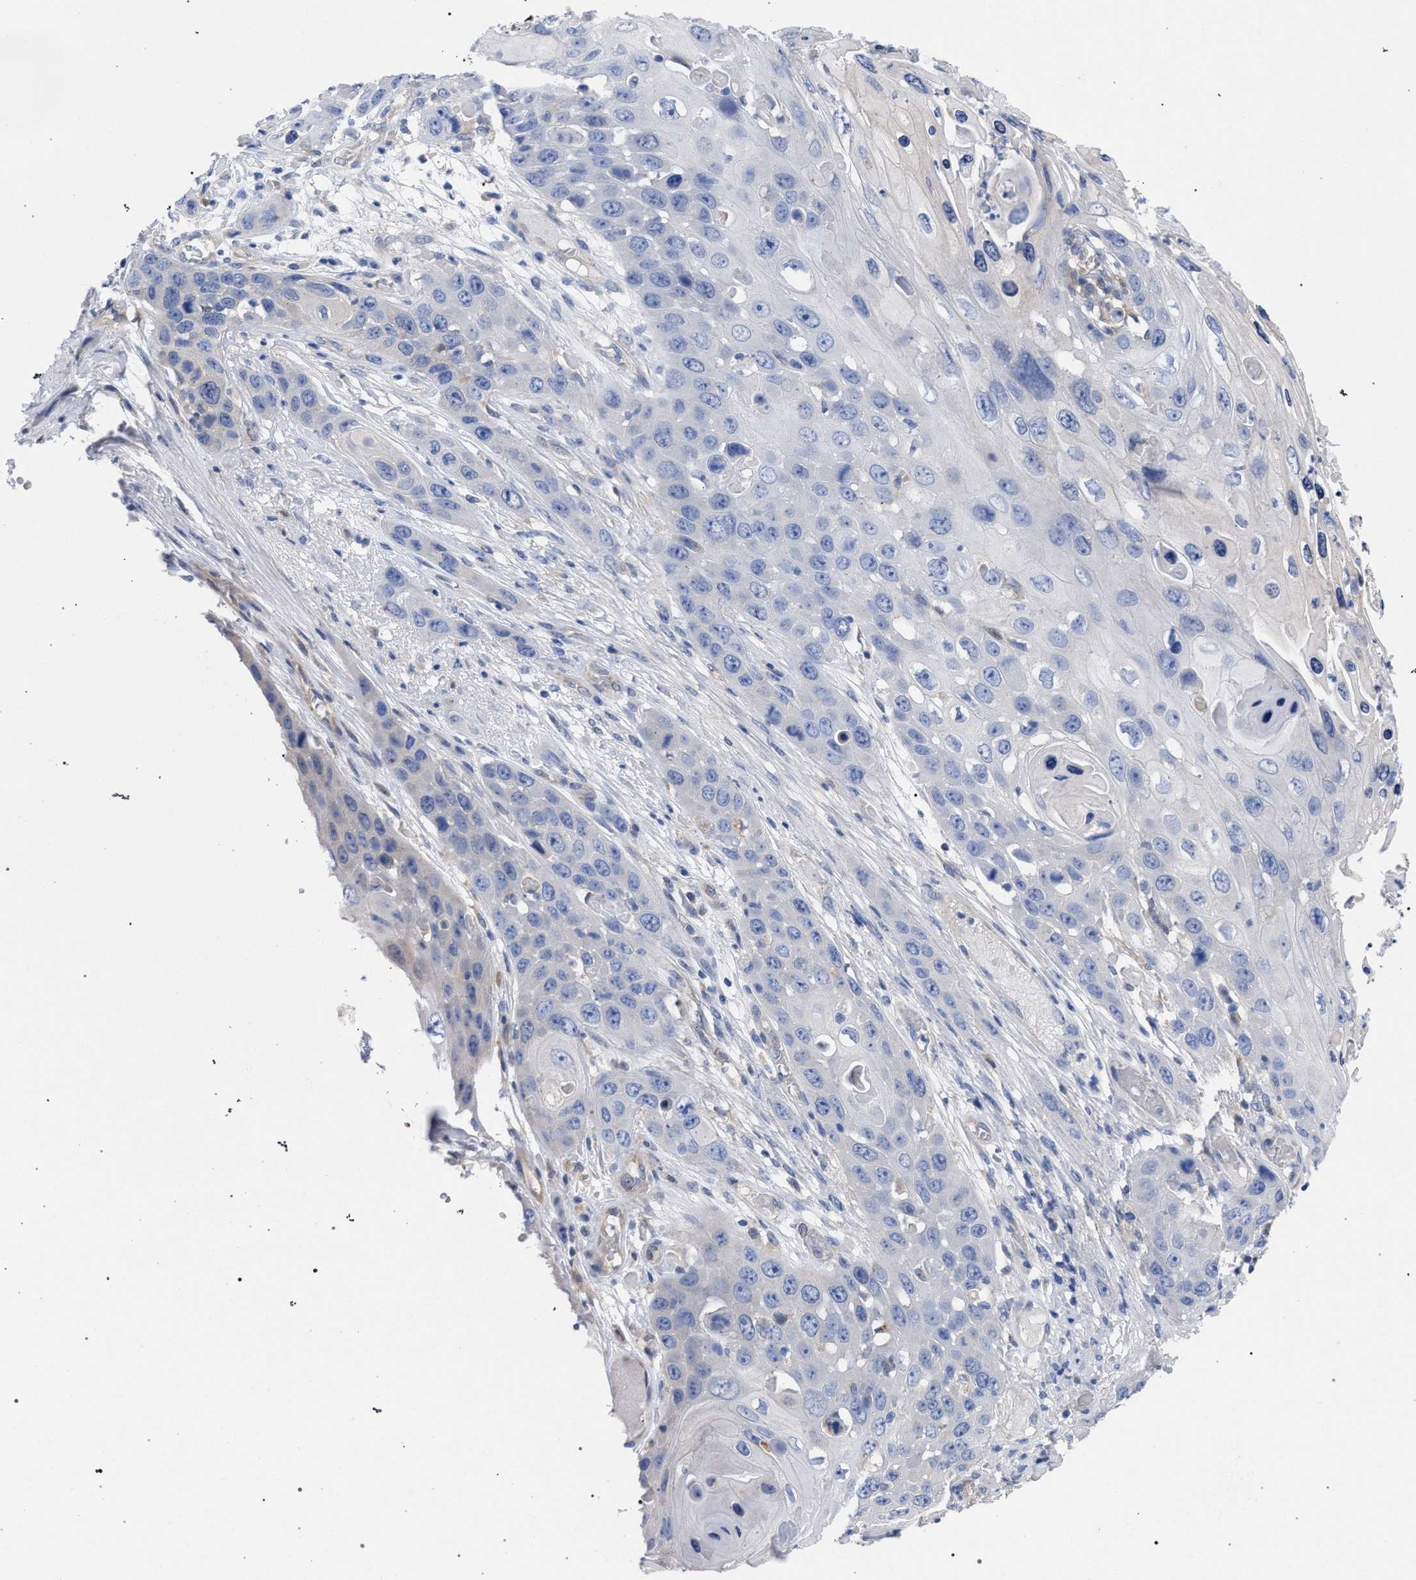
{"staining": {"intensity": "negative", "quantity": "none", "location": "none"}, "tissue": "skin cancer", "cell_type": "Tumor cells", "image_type": "cancer", "snomed": [{"axis": "morphology", "description": "Squamous cell carcinoma, NOS"}, {"axis": "topography", "description": "Skin"}], "caption": "Skin squamous cell carcinoma stained for a protein using immunohistochemistry (IHC) shows no positivity tumor cells.", "gene": "GMPR", "patient": {"sex": "male", "age": 55}}